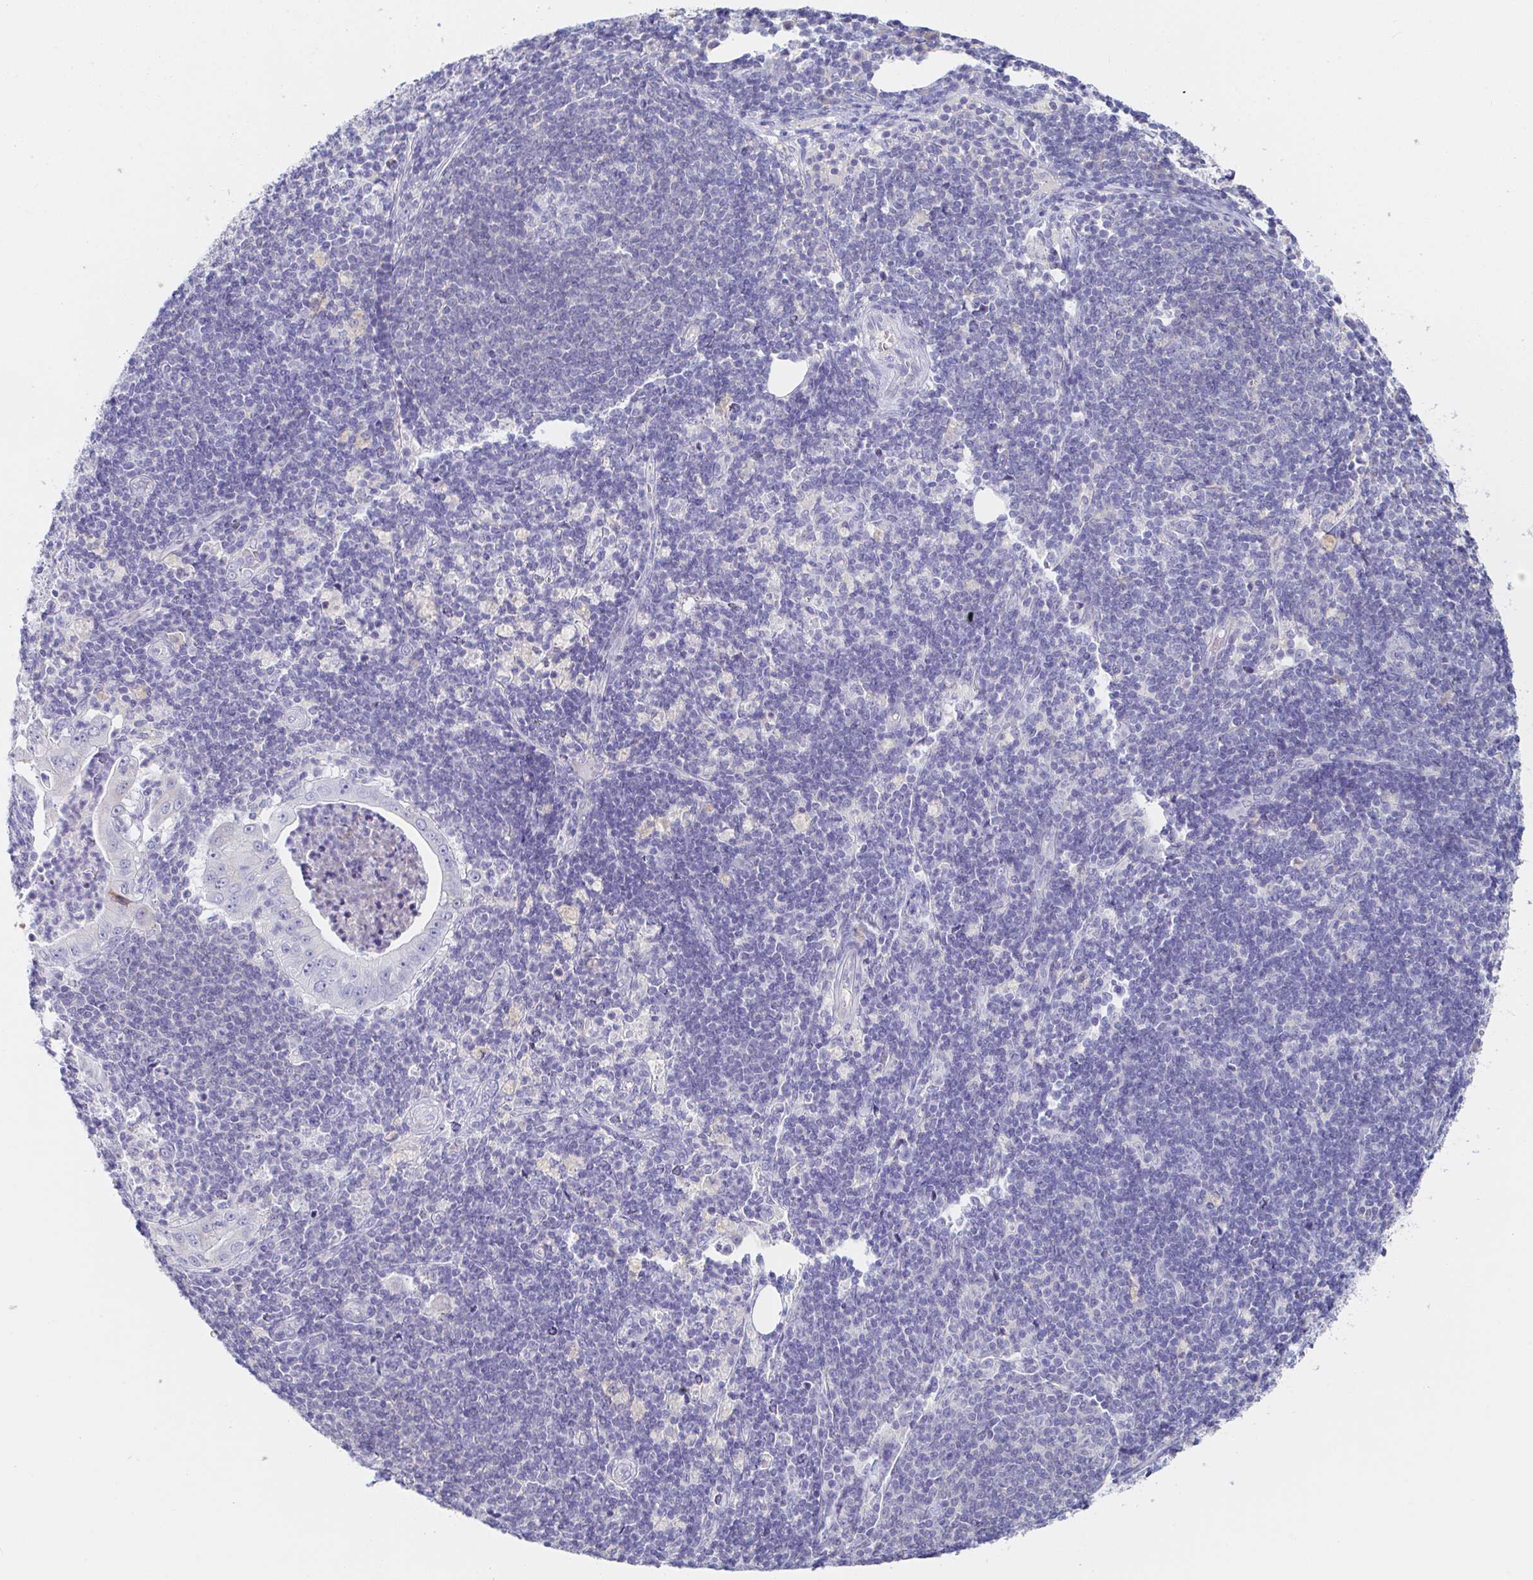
{"staining": {"intensity": "negative", "quantity": "none", "location": "none"}, "tissue": "pancreatic cancer", "cell_type": "Tumor cells", "image_type": "cancer", "snomed": [{"axis": "morphology", "description": "Adenocarcinoma, NOS"}, {"axis": "topography", "description": "Pancreas"}], "caption": "Adenocarcinoma (pancreatic) stained for a protein using immunohistochemistry (IHC) reveals no expression tumor cells.", "gene": "PDE6B", "patient": {"sex": "male", "age": 71}}